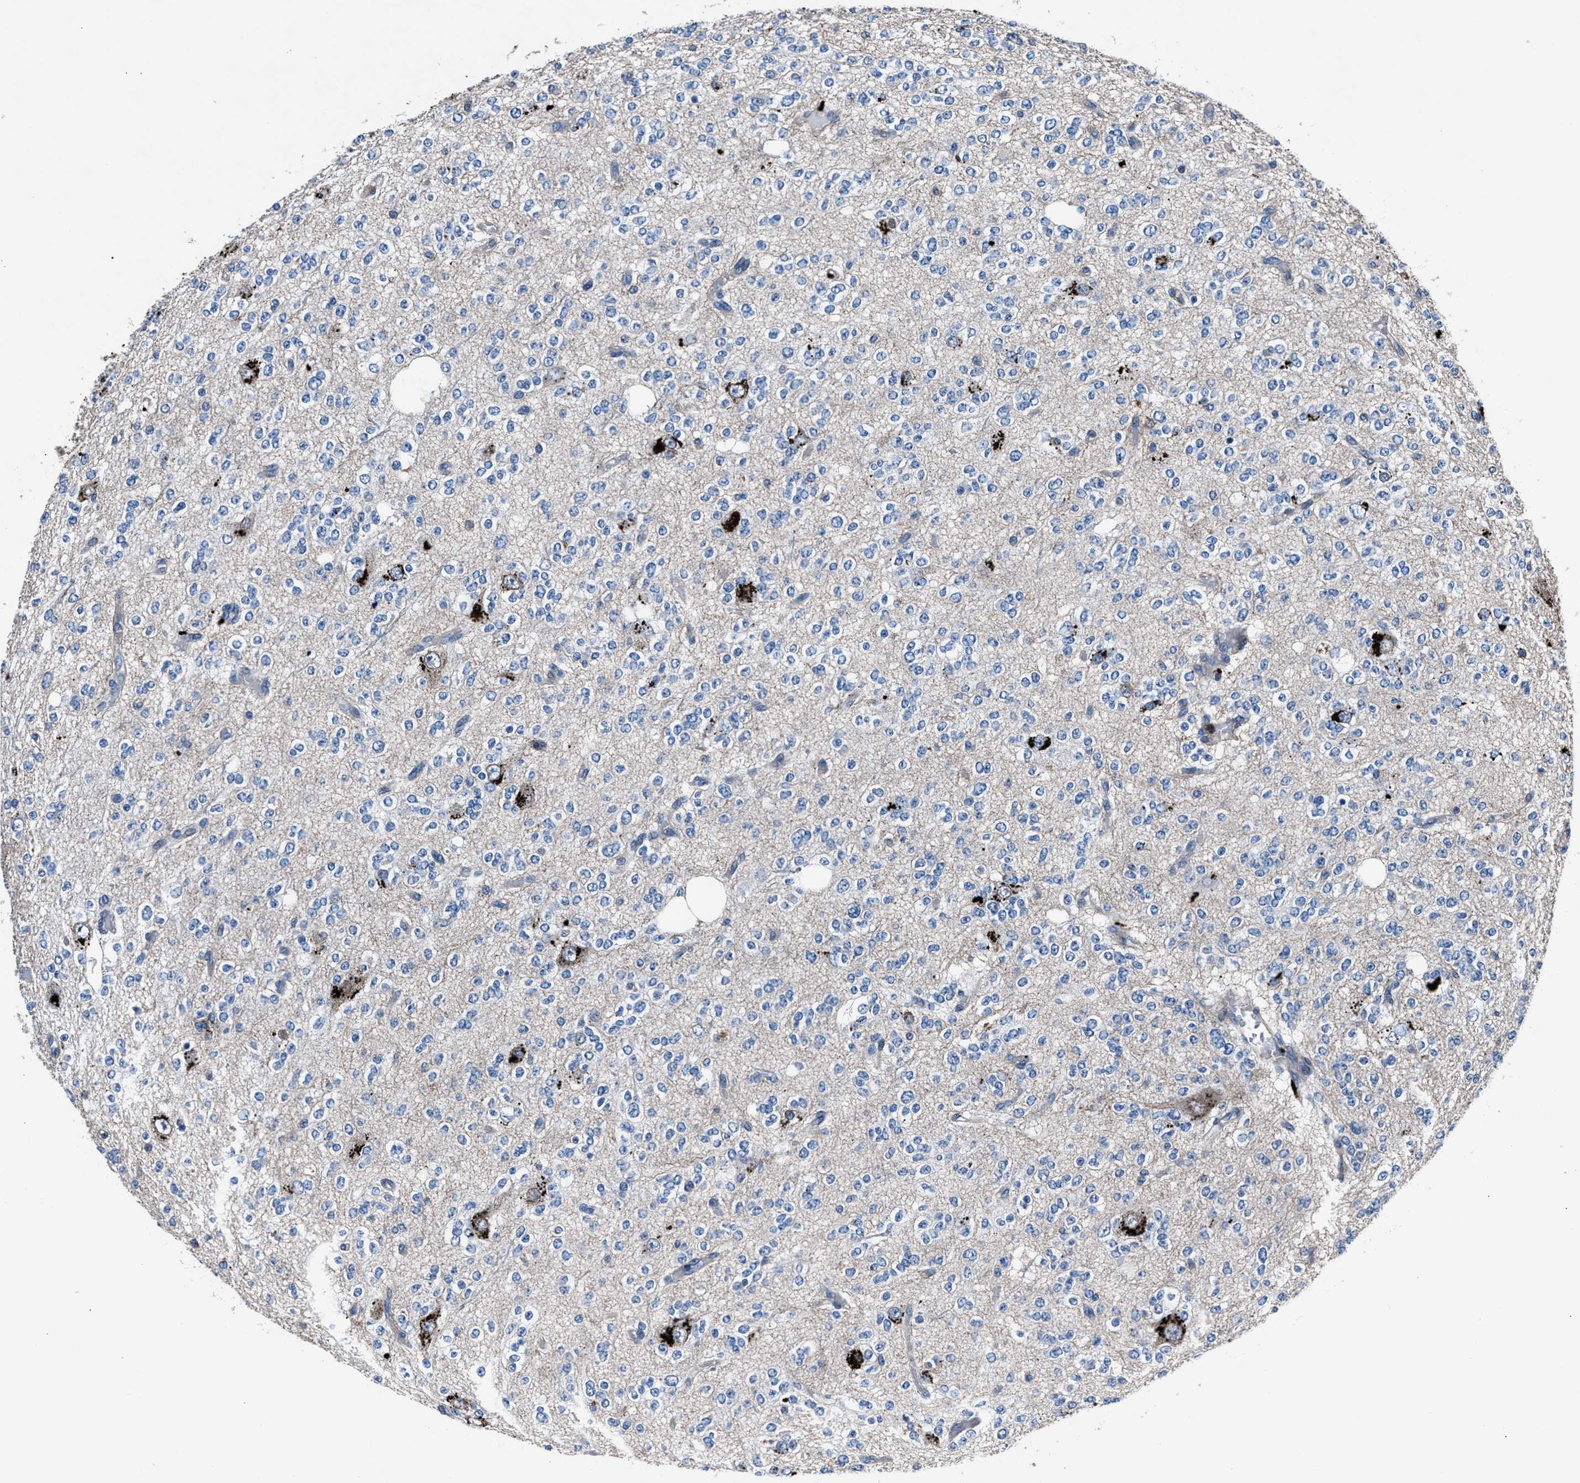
{"staining": {"intensity": "negative", "quantity": "none", "location": "none"}, "tissue": "glioma", "cell_type": "Tumor cells", "image_type": "cancer", "snomed": [{"axis": "morphology", "description": "Glioma, malignant, Low grade"}, {"axis": "topography", "description": "Brain"}], "caption": "Protein analysis of glioma shows no significant staining in tumor cells.", "gene": "MFSD11", "patient": {"sex": "male", "age": 38}}